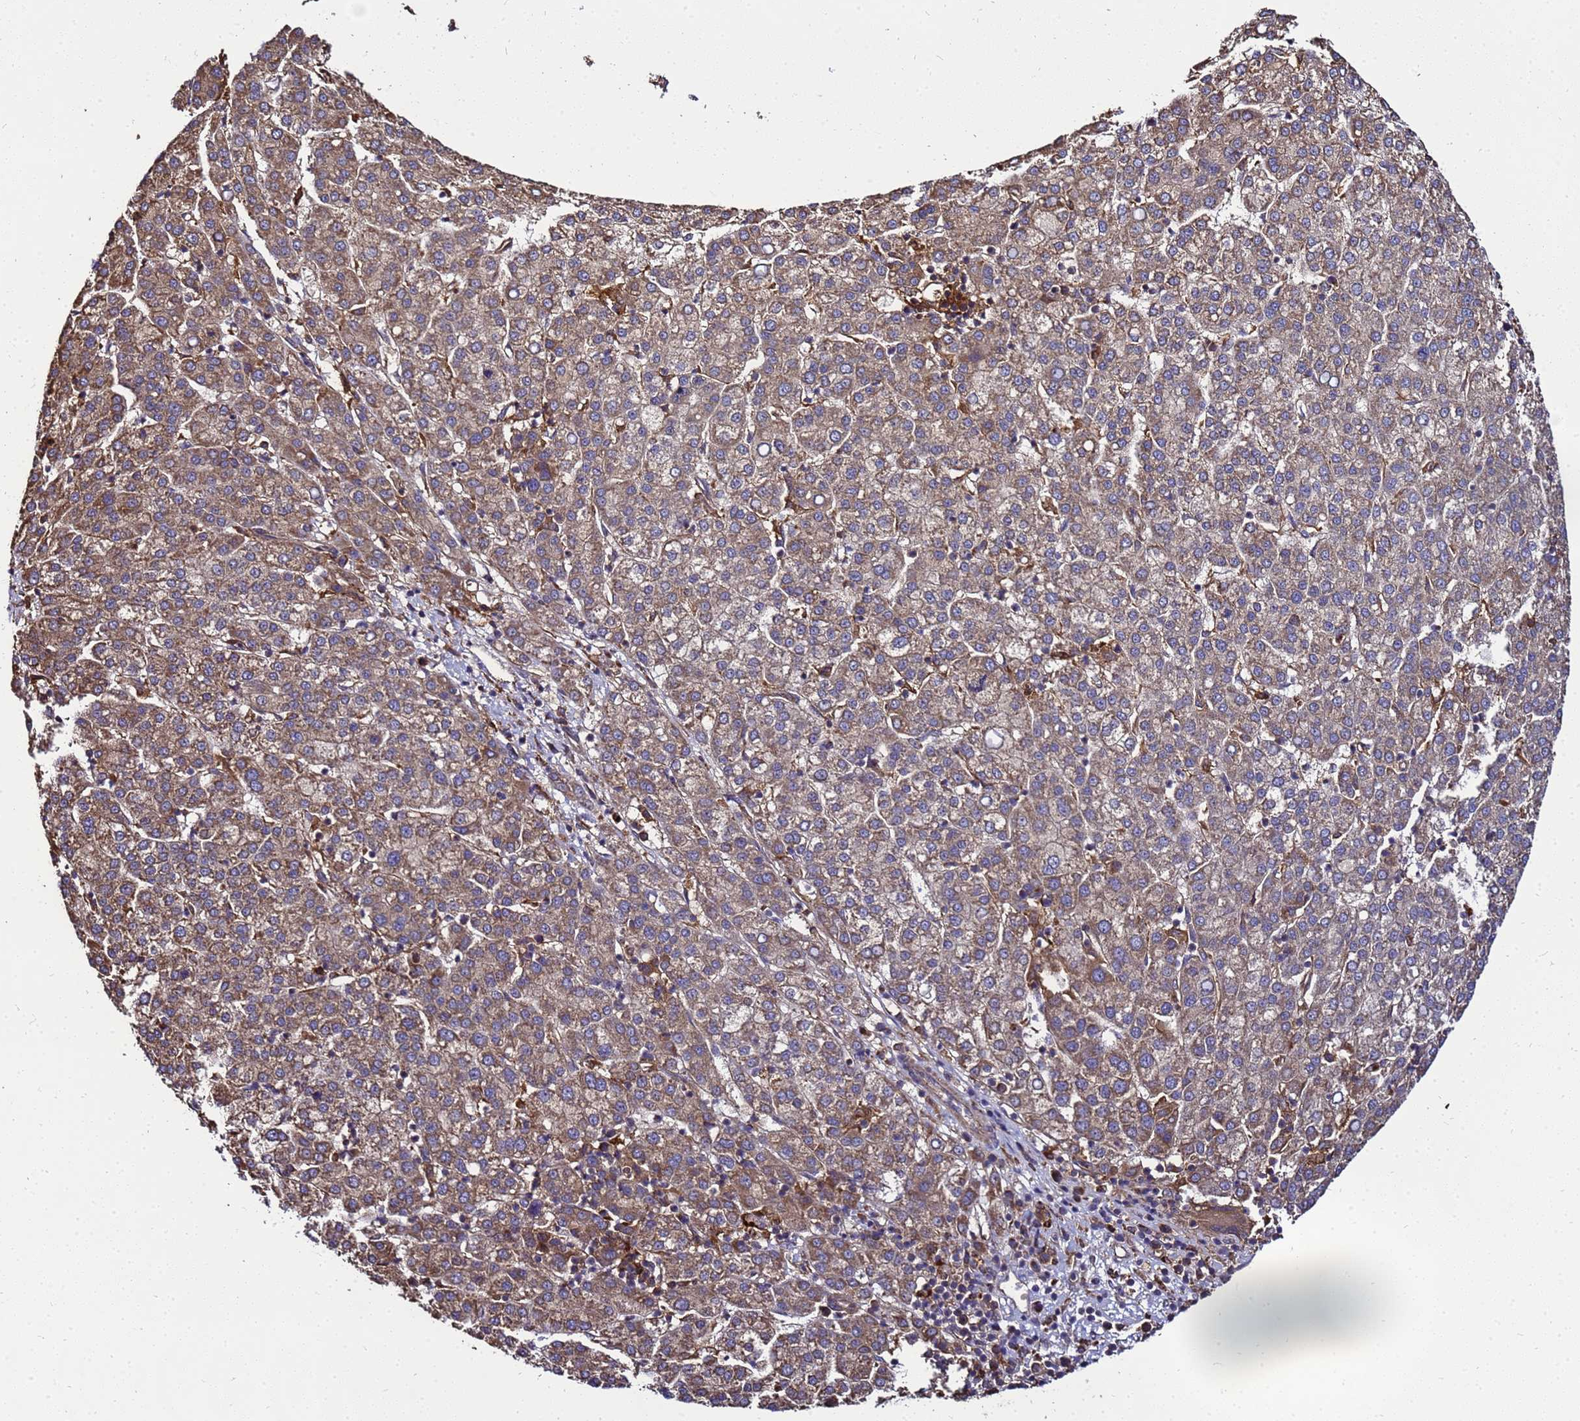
{"staining": {"intensity": "moderate", "quantity": ">75%", "location": "cytoplasmic/membranous"}, "tissue": "liver cancer", "cell_type": "Tumor cells", "image_type": "cancer", "snomed": [{"axis": "morphology", "description": "Carcinoma, Hepatocellular, NOS"}, {"axis": "topography", "description": "Liver"}], "caption": "Liver hepatocellular carcinoma stained with IHC shows moderate cytoplasmic/membranous positivity in approximately >75% of tumor cells.", "gene": "TRABD", "patient": {"sex": "female", "age": 58}}